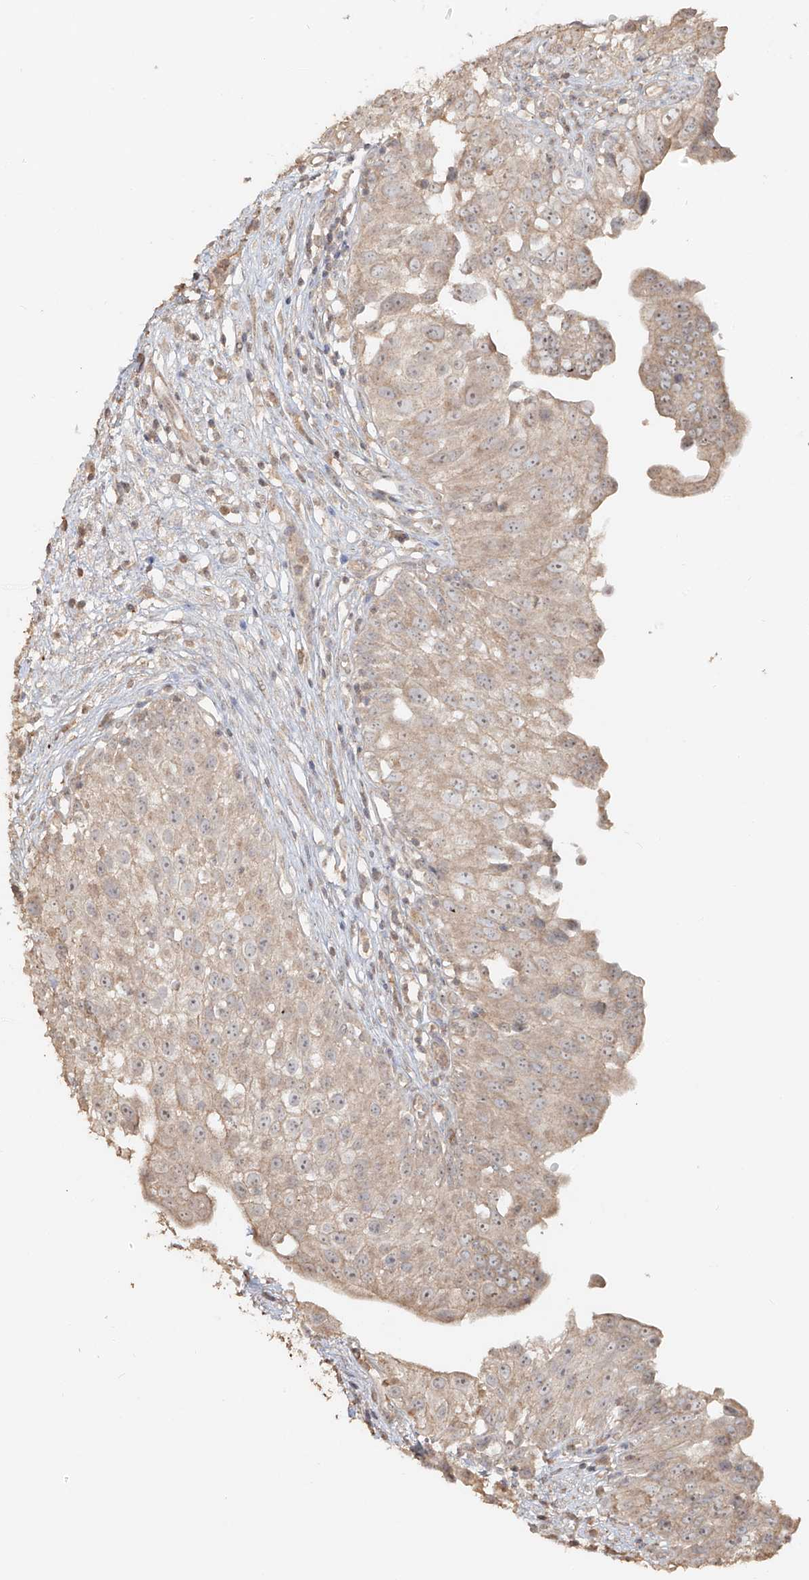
{"staining": {"intensity": "moderate", "quantity": "<25%", "location": "cytoplasmic/membranous"}, "tissue": "urinary bladder", "cell_type": "Urothelial cells", "image_type": "normal", "snomed": [{"axis": "morphology", "description": "Normal tissue, NOS"}, {"axis": "topography", "description": "Urinary bladder"}], "caption": "Approximately <25% of urothelial cells in normal urinary bladder reveal moderate cytoplasmic/membranous protein staining as visualized by brown immunohistochemical staining.", "gene": "NPHS1", "patient": {"sex": "male", "age": 51}}